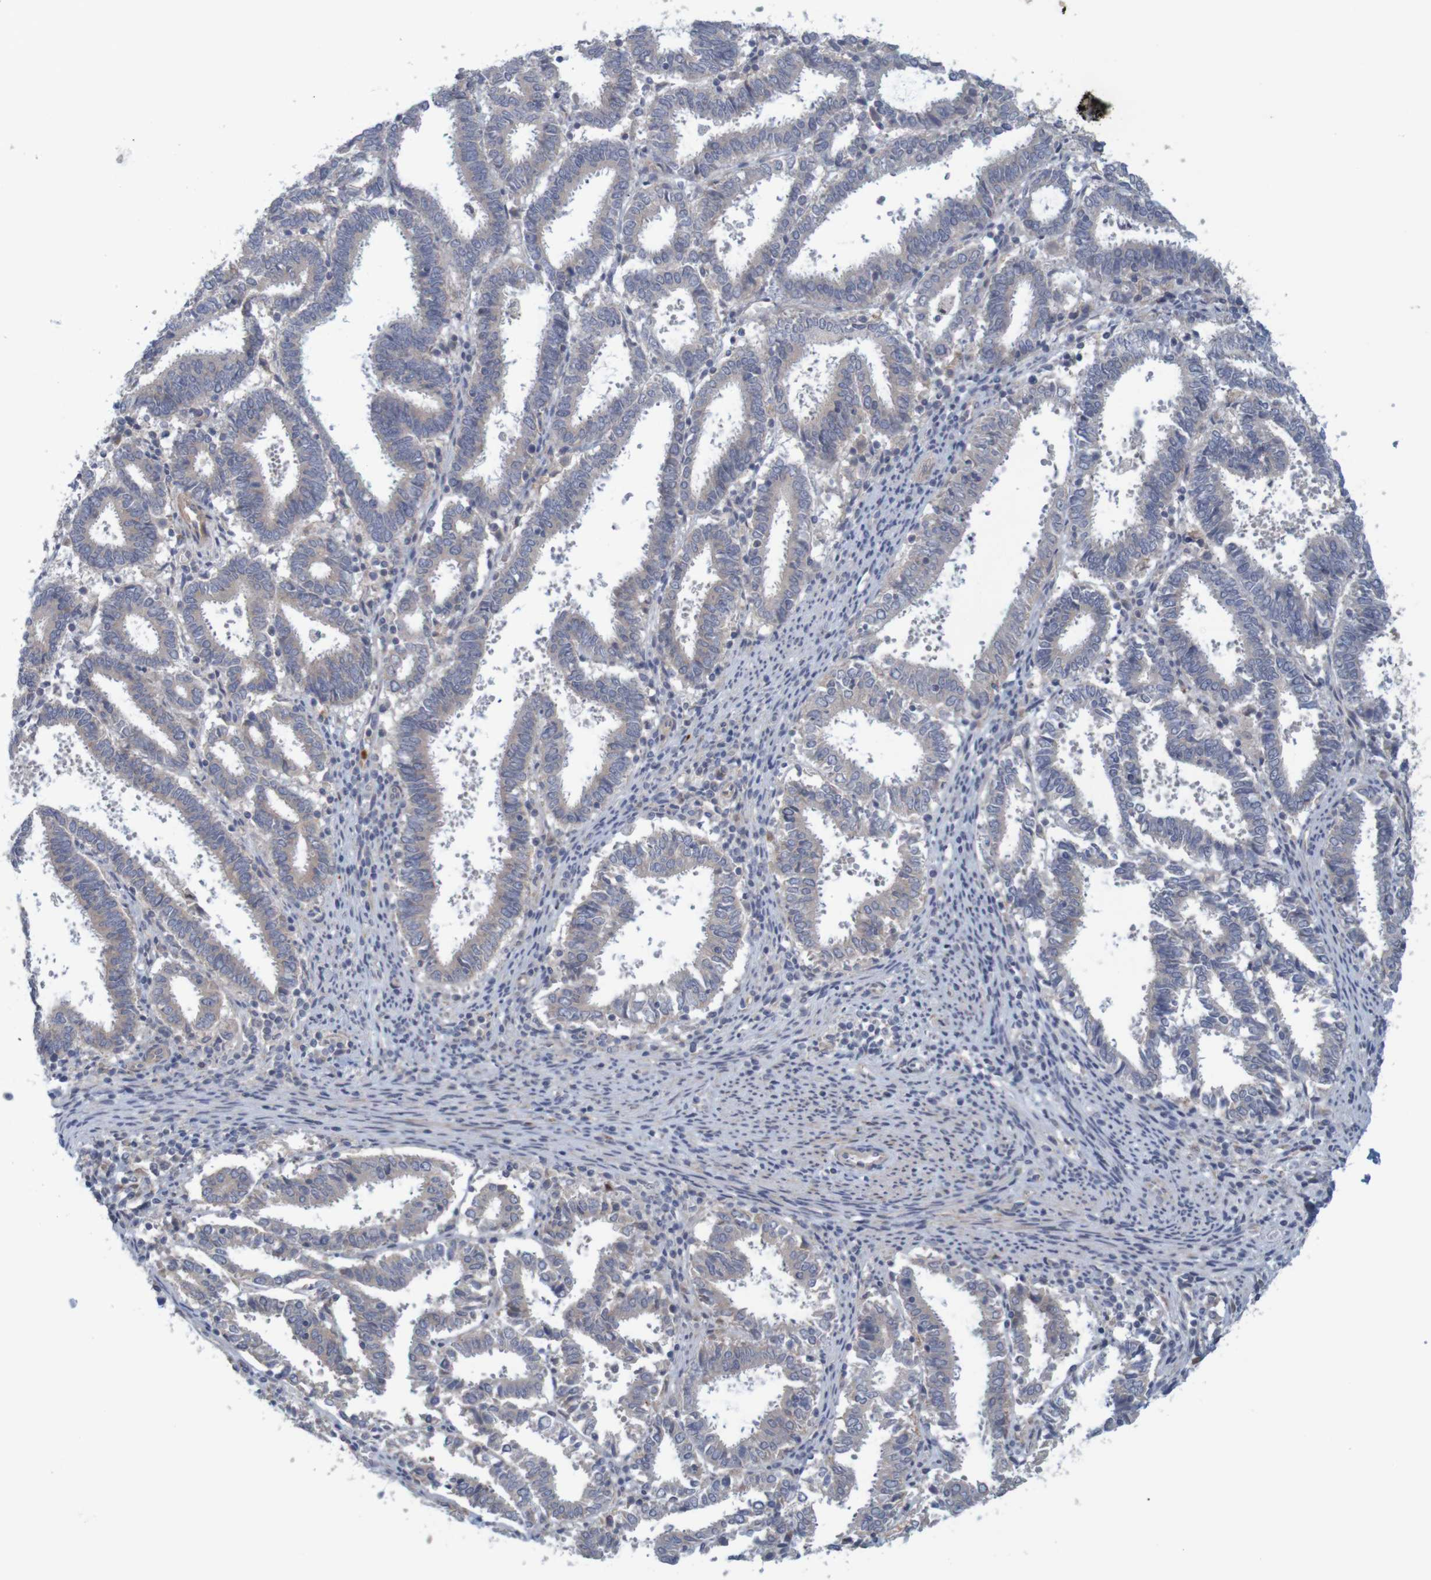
{"staining": {"intensity": "weak", "quantity": "<25%", "location": "cytoplasmic/membranous"}, "tissue": "endometrial cancer", "cell_type": "Tumor cells", "image_type": "cancer", "snomed": [{"axis": "morphology", "description": "Adenocarcinoma, NOS"}, {"axis": "topography", "description": "Uterus"}], "caption": "Image shows no protein expression in tumor cells of endometrial adenocarcinoma tissue. (Stains: DAB (3,3'-diaminobenzidine) IHC with hematoxylin counter stain, Microscopy: brightfield microscopy at high magnification).", "gene": "KRT23", "patient": {"sex": "female", "age": 83}}